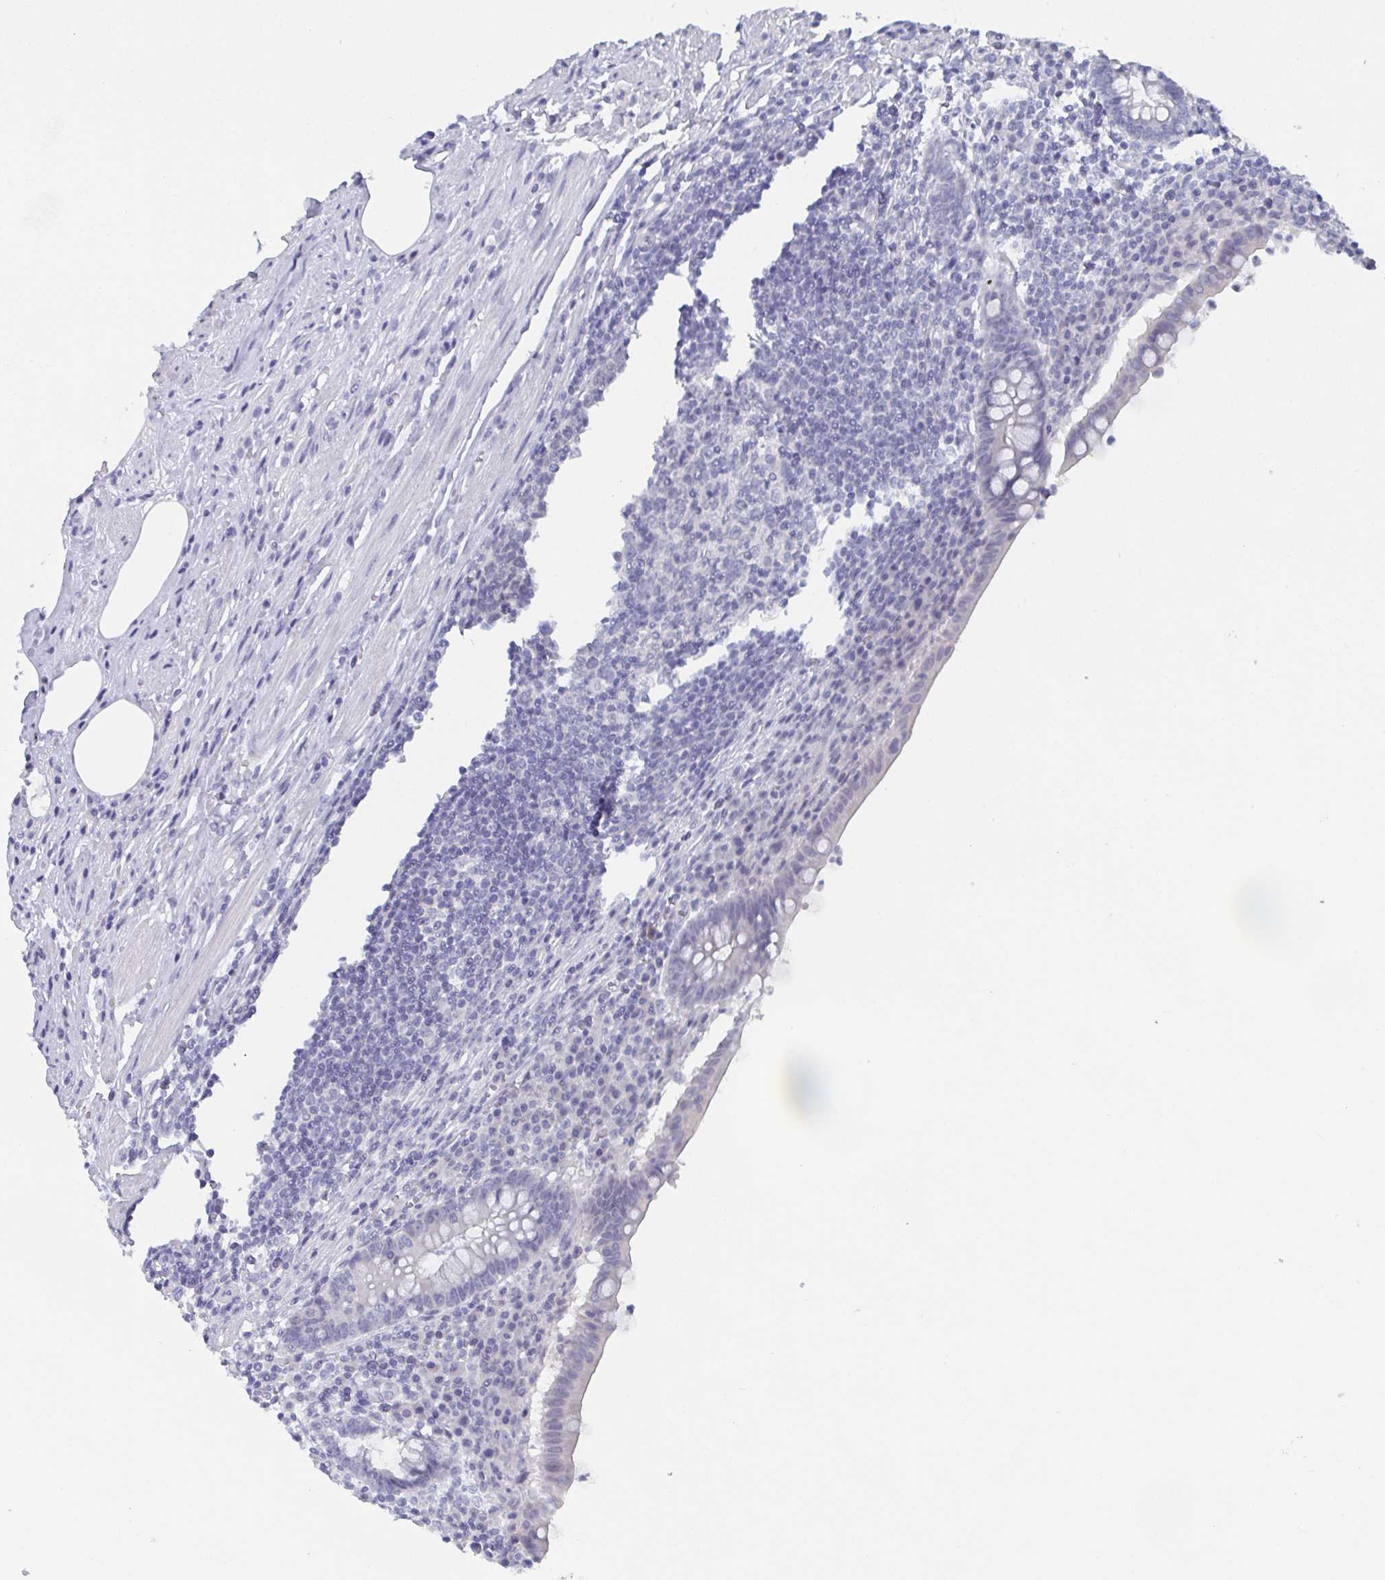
{"staining": {"intensity": "negative", "quantity": "none", "location": "none"}, "tissue": "appendix", "cell_type": "Glandular cells", "image_type": "normal", "snomed": [{"axis": "morphology", "description": "Normal tissue, NOS"}, {"axis": "topography", "description": "Appendix"}], "caption": "Immunohistochemical staining of normal appendix demonstrates no significant positivity in glandular cells.", "gene": "DYDC2", "patient": {"sex": "female", "age": 56}}